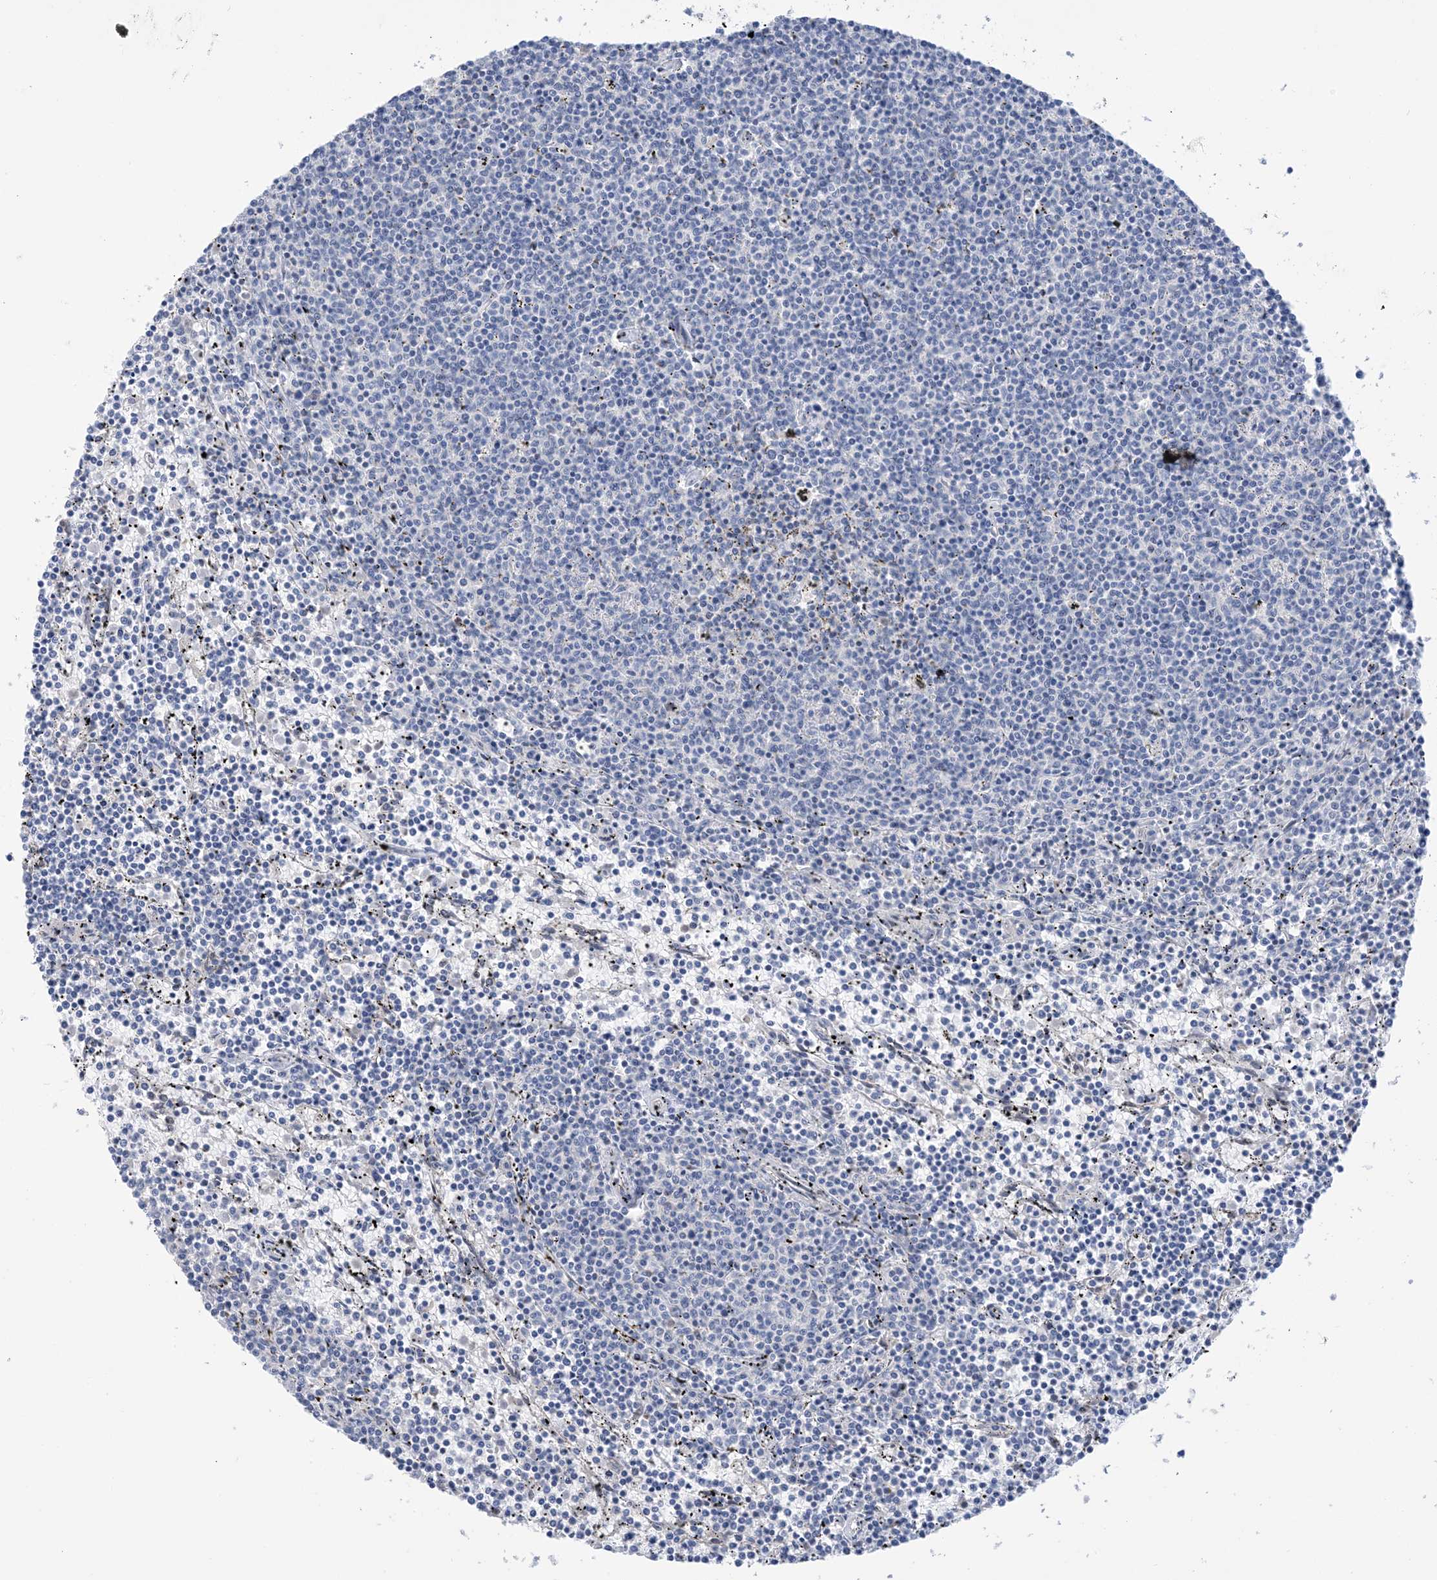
{"staining": {"intensity": "negative", "quantity": "none", "location": "none"}, "tissue": "lymphoma", "cell_type": "Tumor cells", "image_type": "cancer", "snomed": [{"axis": "morphology", "description": "Malignant lymphoma, non-Hodgkin's type, Low grade"}, {"axis": "topography", "description": "Spleen"}], "caption": "Immunohistochemistry (IHC) photomicrograph of neoplastic tissue: lymphoma stained with DAB (3,3'-diaminobenzidine) reveals no significant protein expression in tumor cells.", "gene": "TTYH1", "patient": {"sex": "female", "age": 50}}